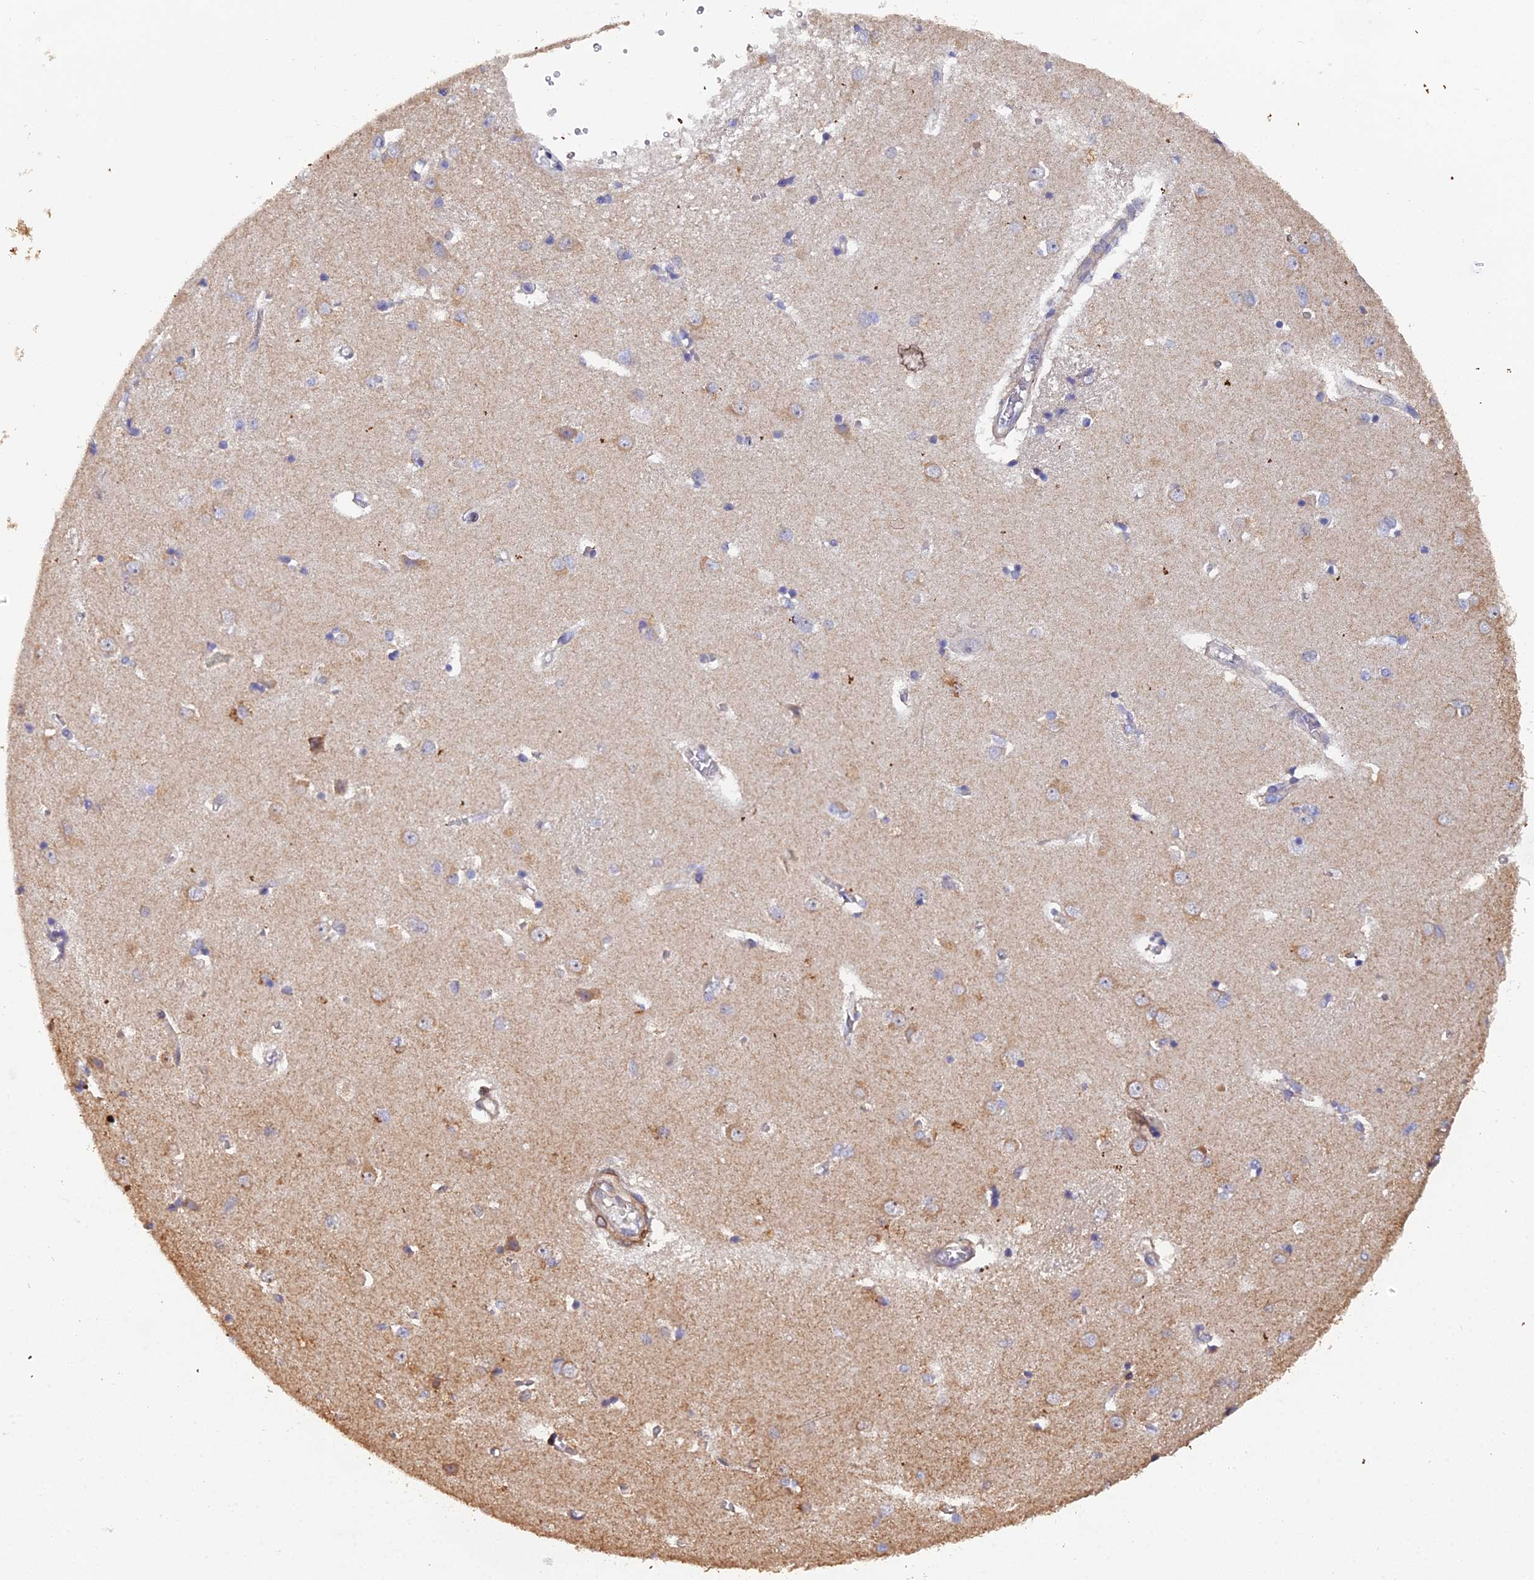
{"staining": {"intensity": "negative", "quantity": "none", "location": "none"}, "tissue": "caudate", "cell_type": "Glial cells", "image_type": "normal", "snomed": [{"axis": "morphology", "description": "Normal tissue, NOS"}, {"axis": "topography", "description": "Lateral ventricle wall"}], "caption": "Unremarkable caudate was stained to show a protein in brown. There is no significant expression in glial cells.", "gene": "RAB28", "patient": {"sex": "male", "age": 37}}